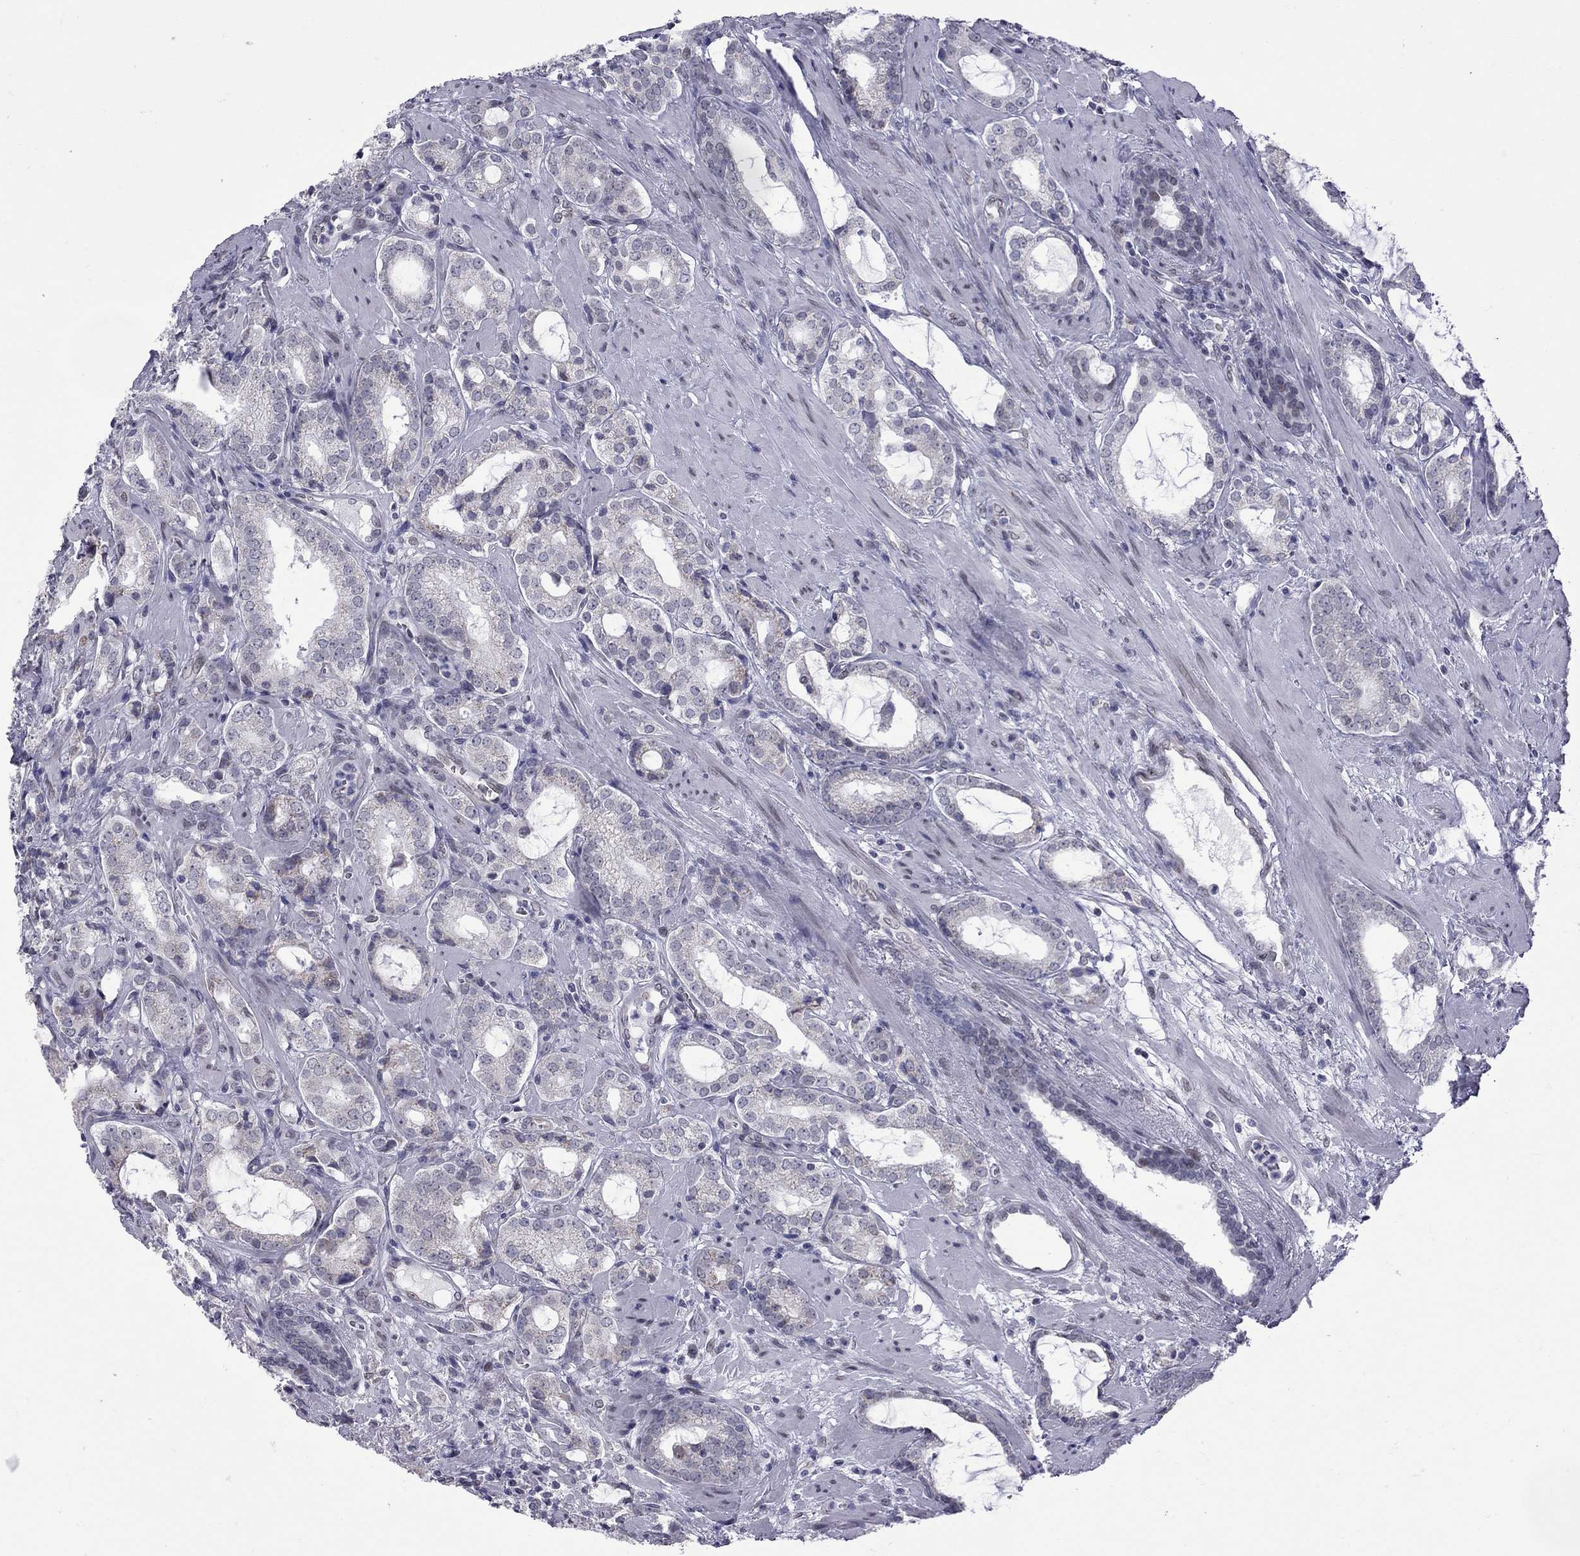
{"staining": {"intensity": "negative", "quantity": "none", "location": "none"}, "tissue": "prostate cancer", "cell_type": "Tumor cells", "image_type": "cancer", "snomed": [{"axis": "morphology", "description": "Adenocarcinoma, NOS"}, {"axis": "topography", "description": "Prostate"}], "caption": "An immunohistochemistry image of prostate cancer is shown. There is no staining in tumor cells of prostate cancer.", "gene": "CLTCL1", "patient": {"sex": "male", "age": 66}}